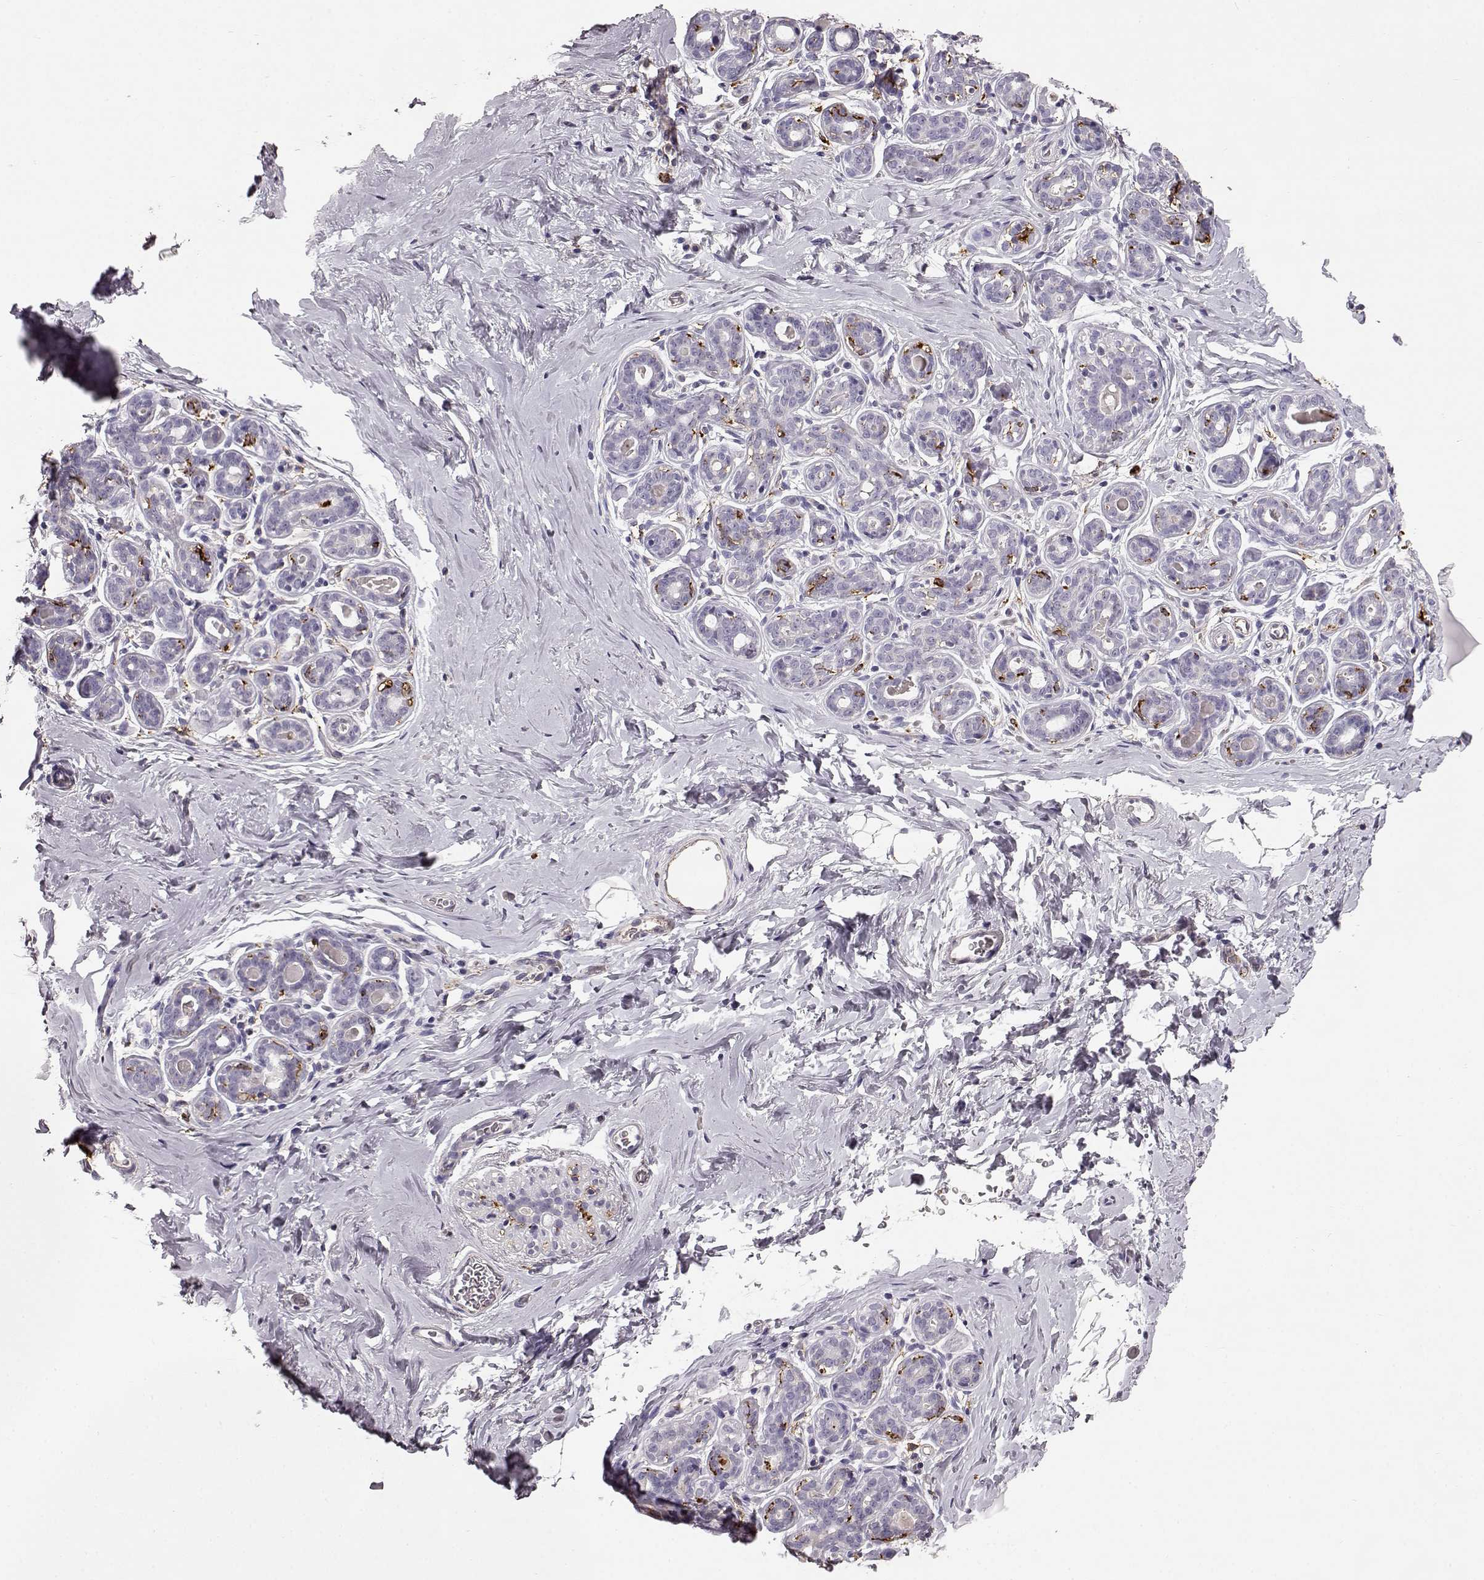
{"staining": {"intensity": "negative", "quantity": "none", "location": "none"}, "tissue": "breast", "cell_type": "Adipocytes", "image_type": "normal", "snomed": [{"axis": "morphology", "description": "Normal tissue, NOS"}, {"axis": "topography", "description": "Skin"}, {"axis": "topography", "description": "Breast"}], "caption": "Protein analysis of normal breast shows no significant staining in adipocytes. (Immunohistochemistry, brightfield microscopy, high magnification).", "gene": "CCNF", "patient": {"sex": "female", "age": 43}}